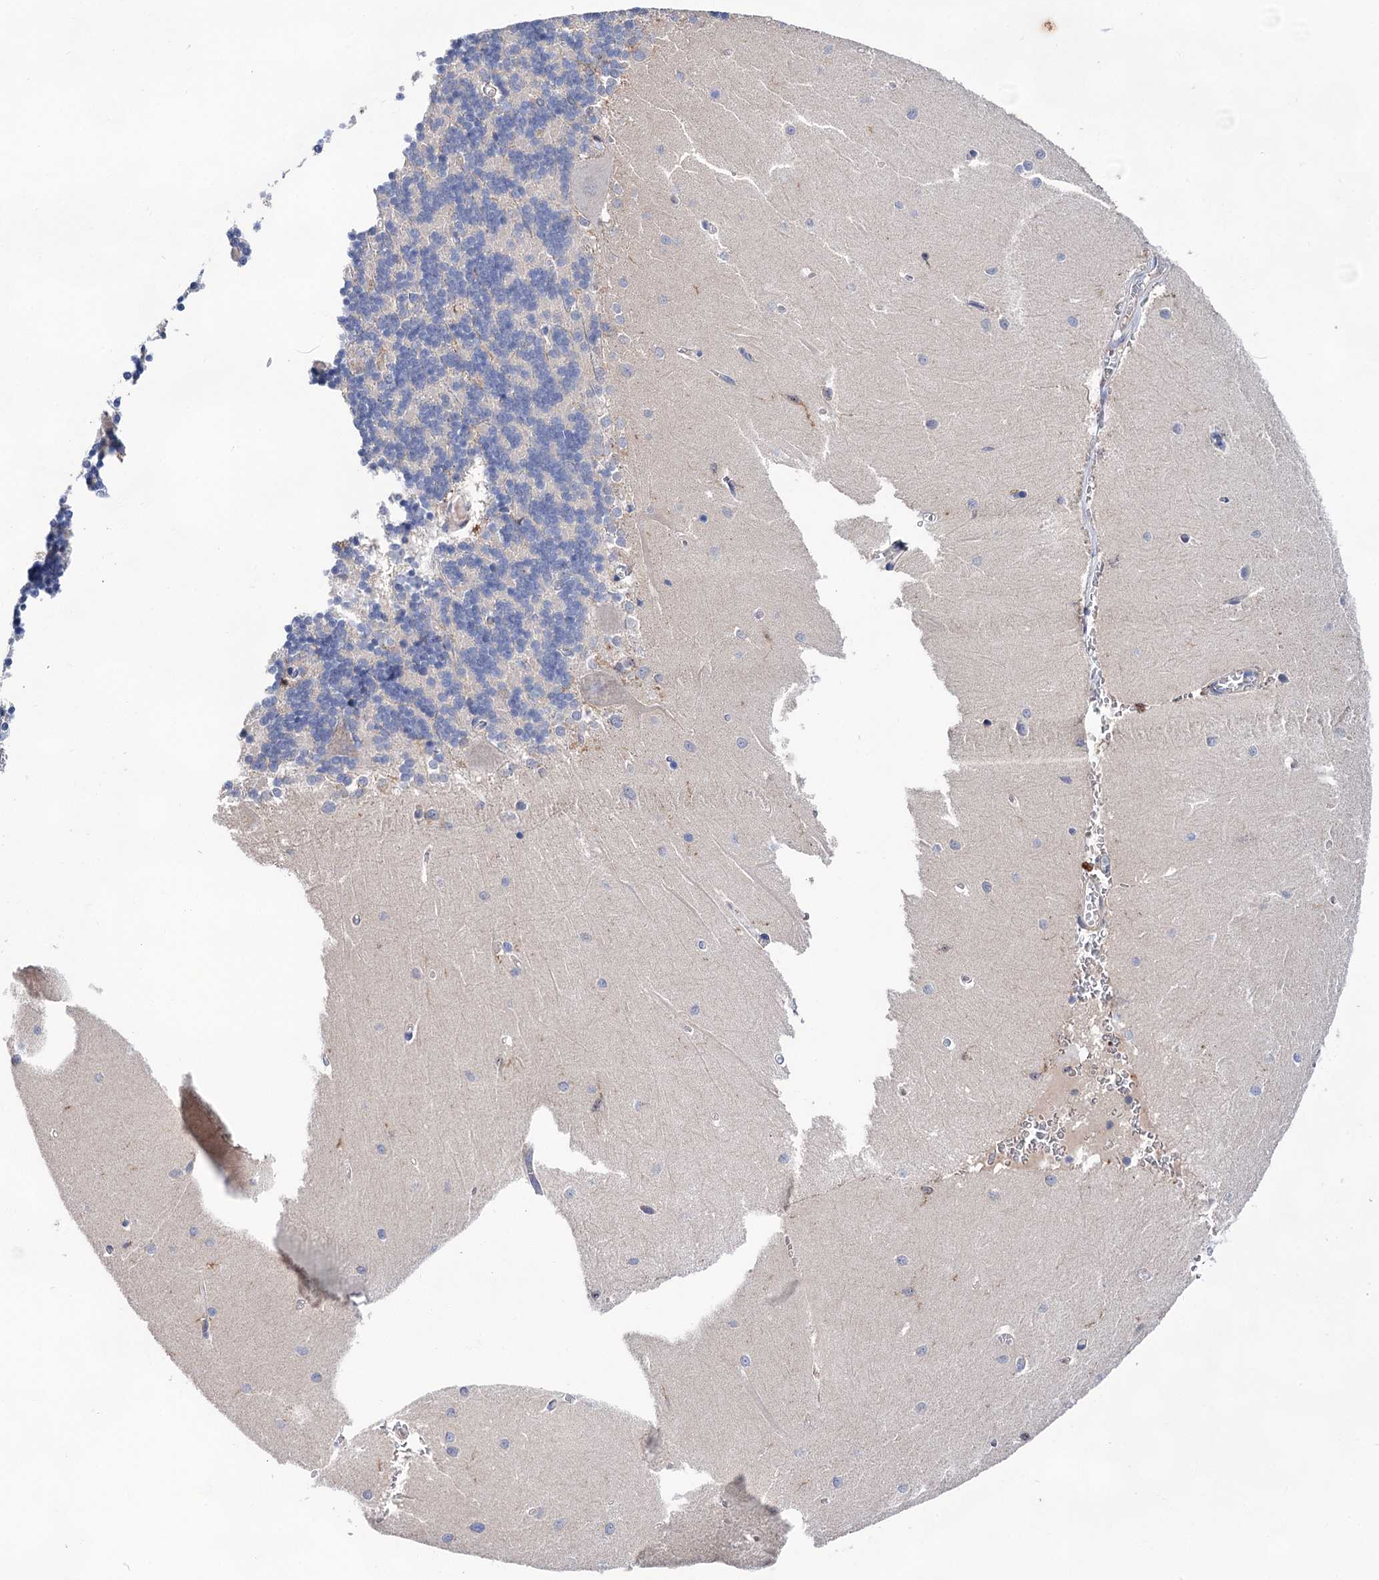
{"staining": {"intensity": "negative", "quantity": "none", "location": "none"}, "tissue": "cerebellum", "cell_type": "Cells in granular layer", "image_type": "normal", "snomed": [{"axis": "morphology", "description": "Normal tissue, NOS"}, {"axis": "topography", "description": "Cerebellum"}], "caption": "A photomicrograph of cerebellum stained for a protein reveals no brown staining in cells in granular layer.", "gene": "TMTC3", "patient": {"sex": "male", "age": 37}}